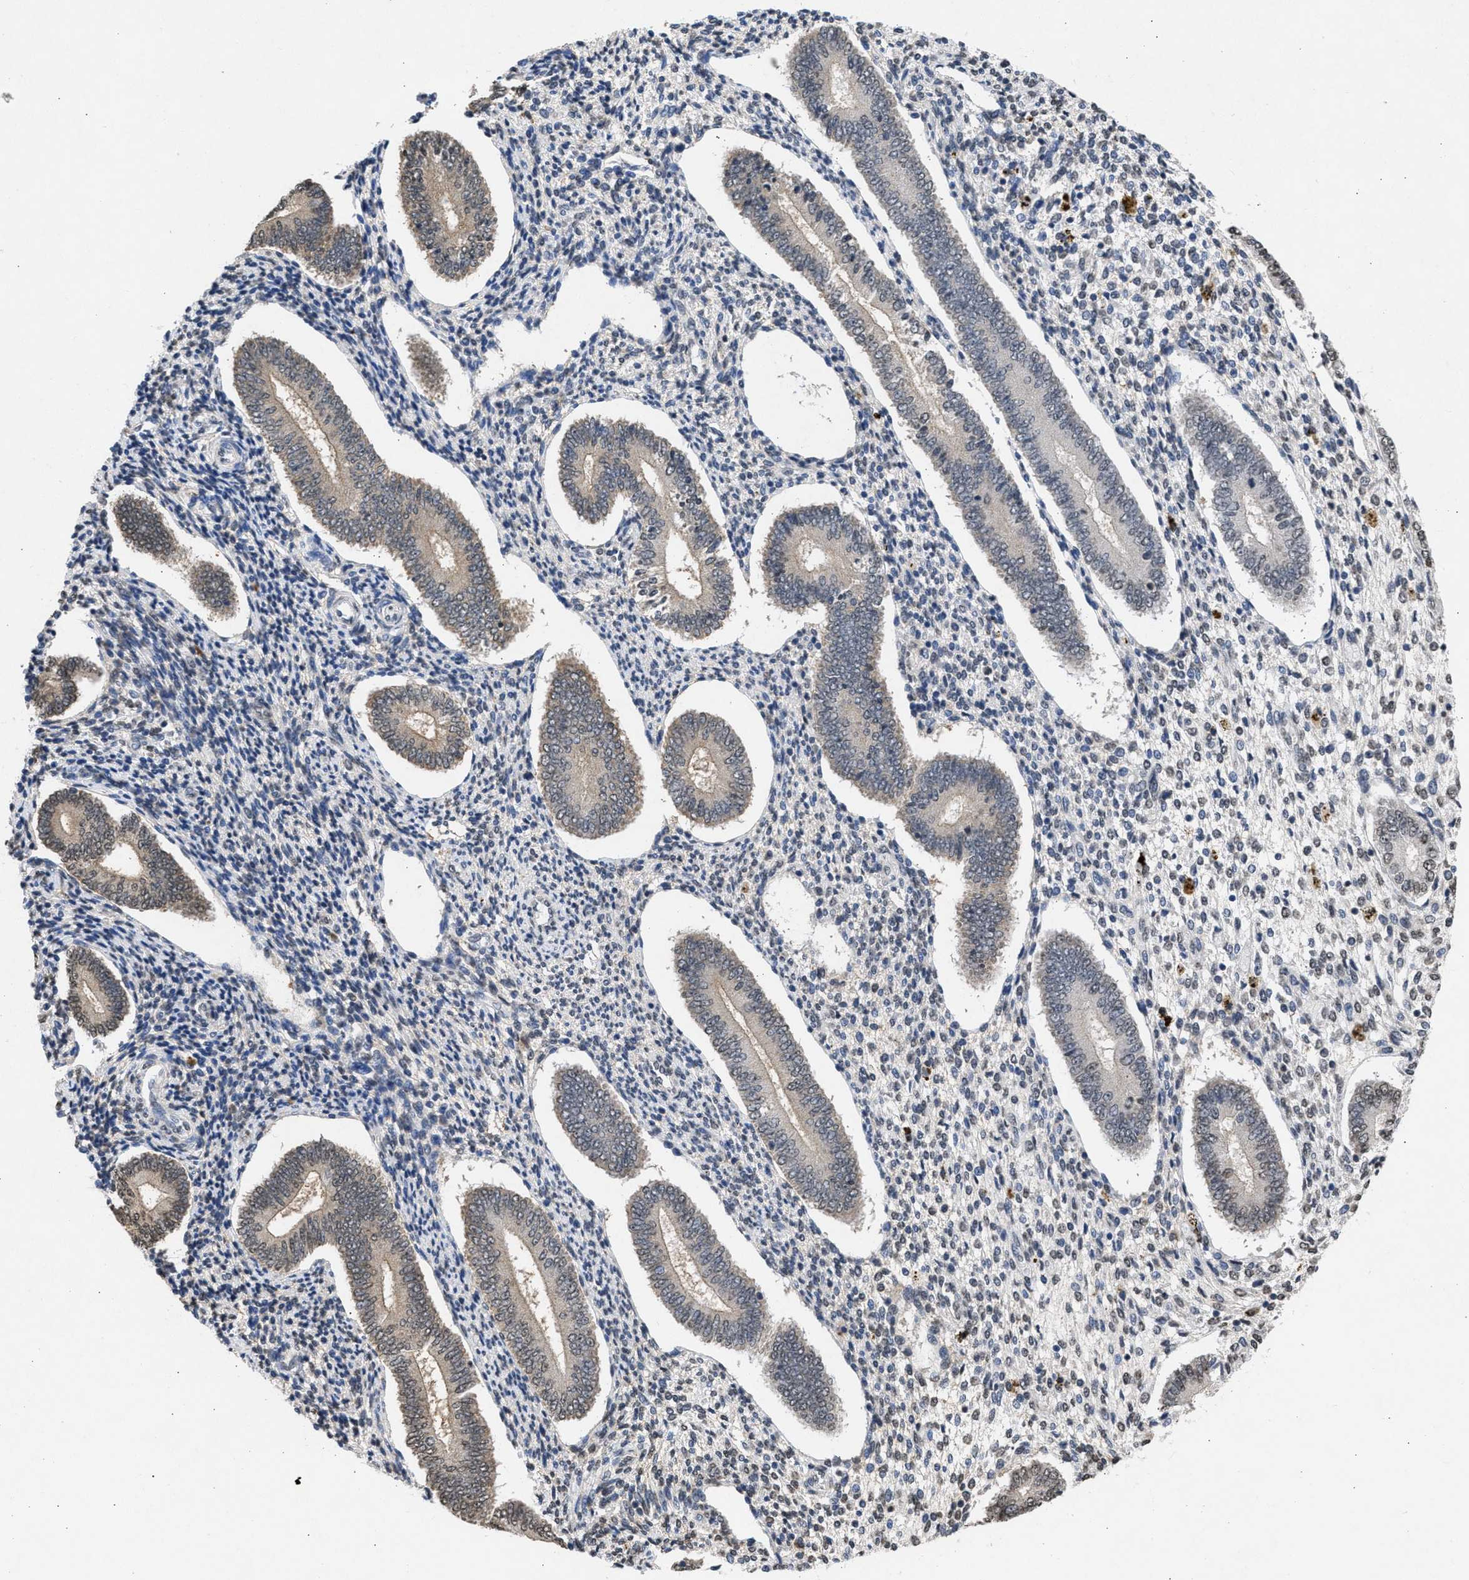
{"staining": {"intensity": "weak", "quantity": "<25%", "location": "nuclear"}, "tissue": "endometrium", "cell_type": "Cells in endometrial stroma", "image_type": "normal", "snomed": [{"axis": "morphology", "description": "Normal tissue, NOS"}, {"axis": "topography", "description": "Endometrium"}], "caption": "DAB immunohistochemical staining of normal endometrium displays no significant expression in cells in endometrial stroma.", "gene": "NUP35", "patient": {"sex": "female", "age": 42}}